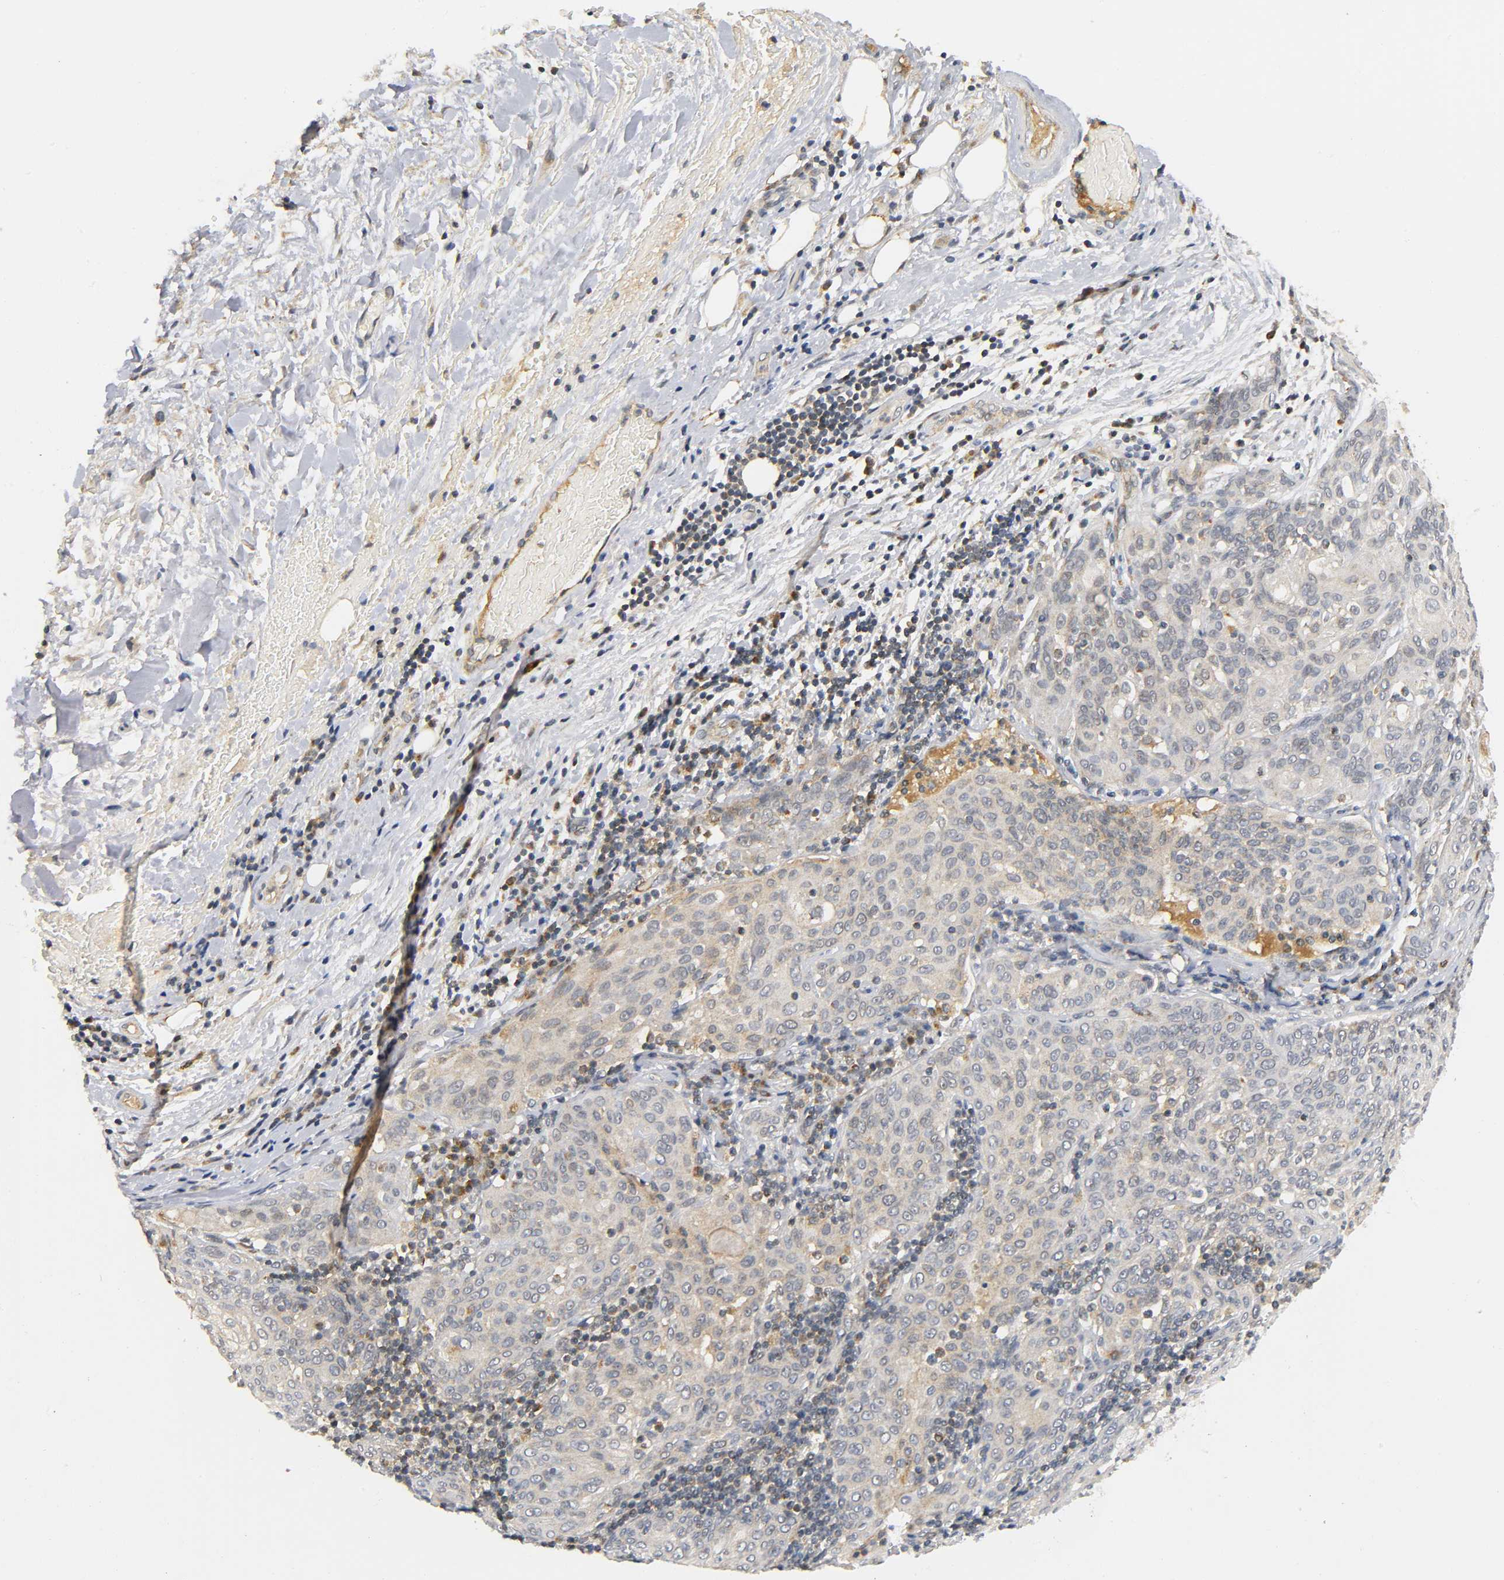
{"staining": {"intensity": "weak", "quantity": ">75%", "location": "cytoplasmic/membranous"}, "tissue": "lung cancer", "cell_type": "Tumor cells", "image_type": "cancer", "snomed": [{"axis": "morphology", "description": "Inflammation, NOS"}, {"axis": "morphology", "description": "Squamous cell carcinoma, NOS"}, {"axis": "topography", "description": "Lymph node"}, {"axis": "topography", "description": "Soft tissue"}, {"axis": "topography", "description": "Lung"}], "caption": "A histopathology image of human lung squamous cell carcinoma stained for a protein reveals weak cytoplasmic/membranous brown staining in tumor cells.", "gene": "NRP1", "patient": {"sex": "male", "age": 66}}